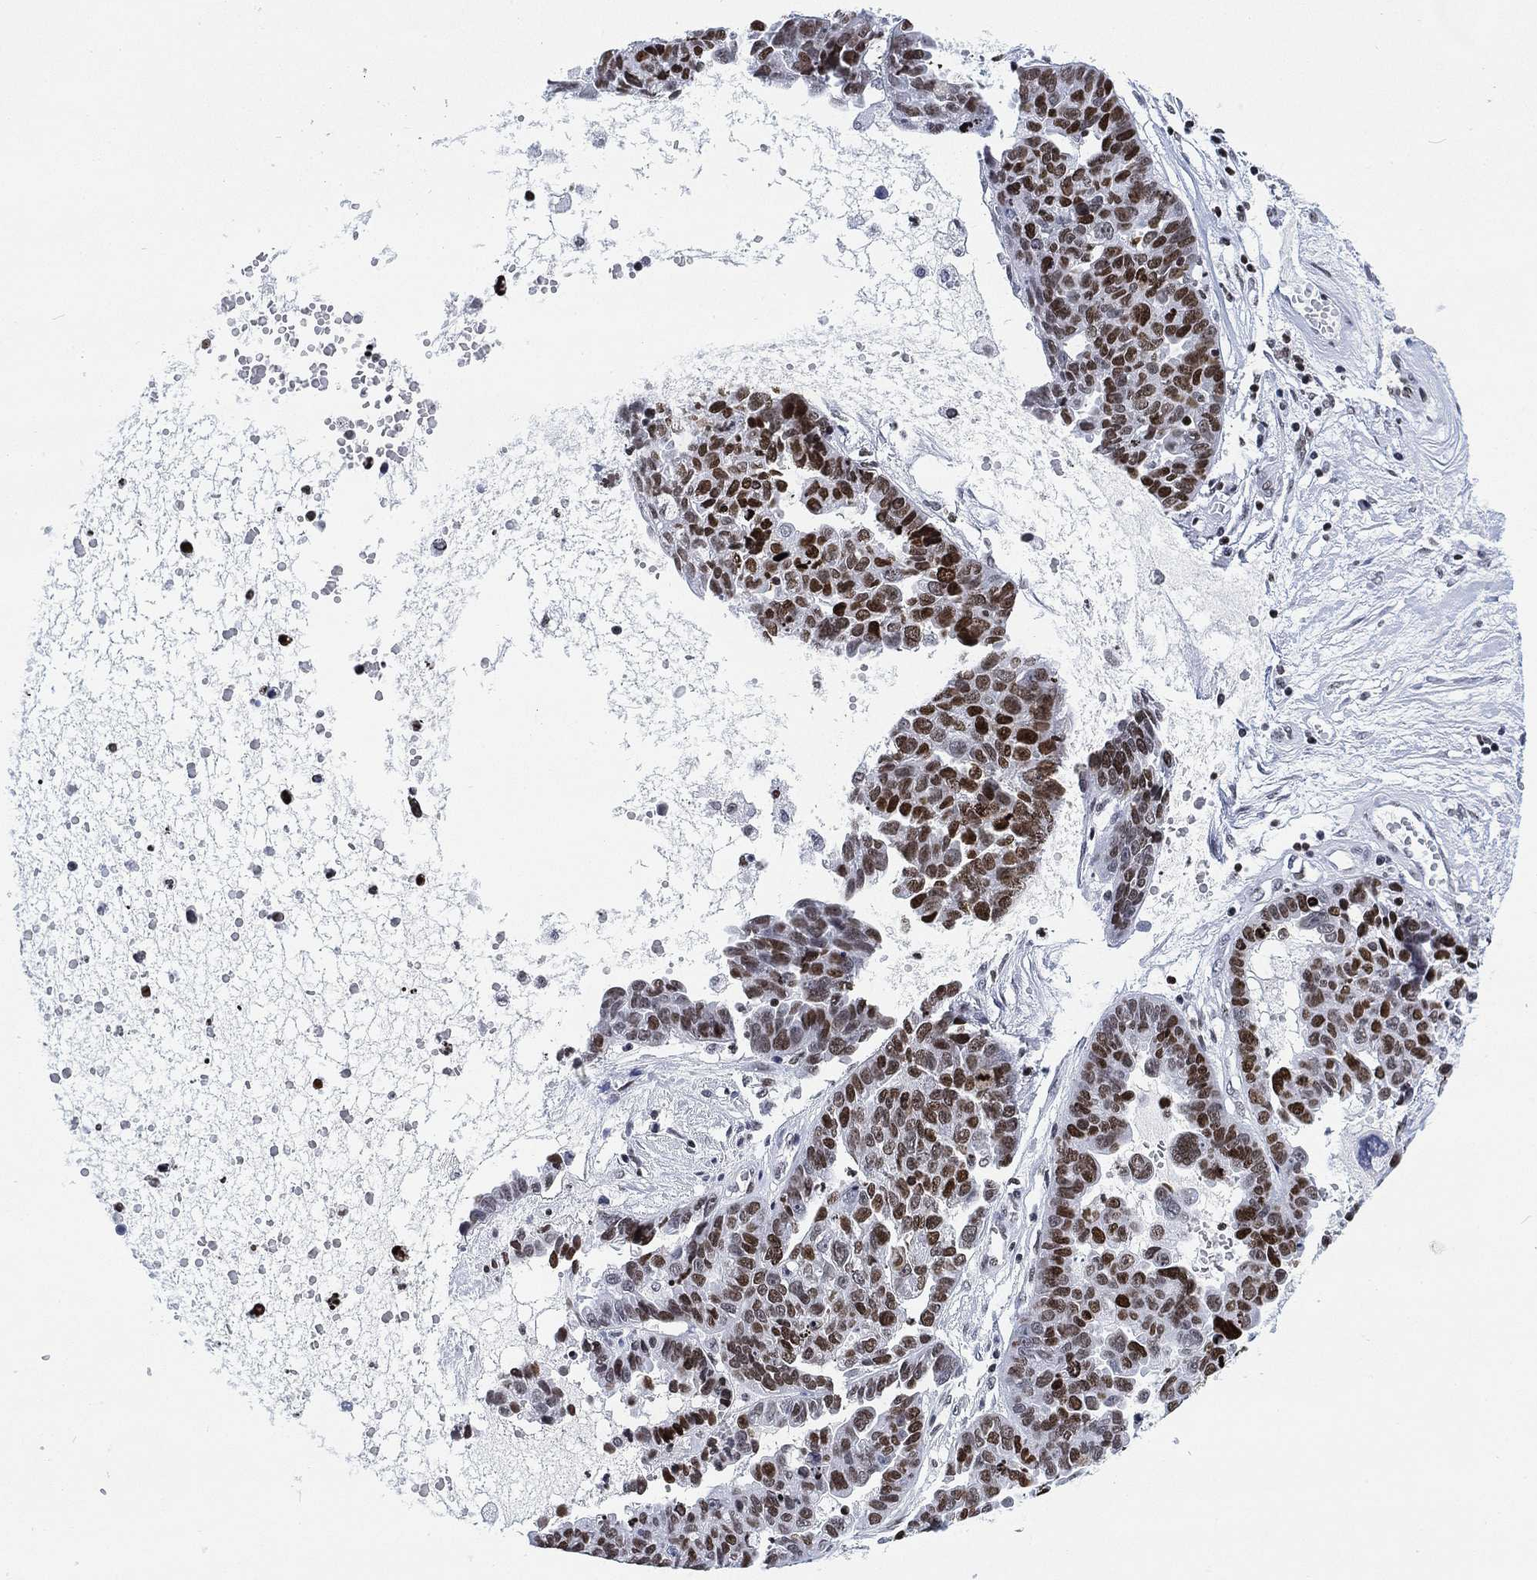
{"staining": {"intensity": "strong", "quantity": ">75%", "location": "nuclear"}, "tissue": "ovarian cancer", "cell_type": "Tumor cells", "image_type": "cancer", "snomed": [{"axis": "morphology", "description": "Cystadenocarcinoma, serous, NOS"}, {"axis": "topography", "description": "Ovary"}], "caption": "Ovarian cancer tissue reveals strong nuclear positivity in approximately >75% of tumor cells, visualized by immunohistochemistry. Immunohistochemistry stains the protein of interest in brown and the nuclei are stained blue.", "gene": "H1-10", "patient": {"sex": "female", "age": 87}}